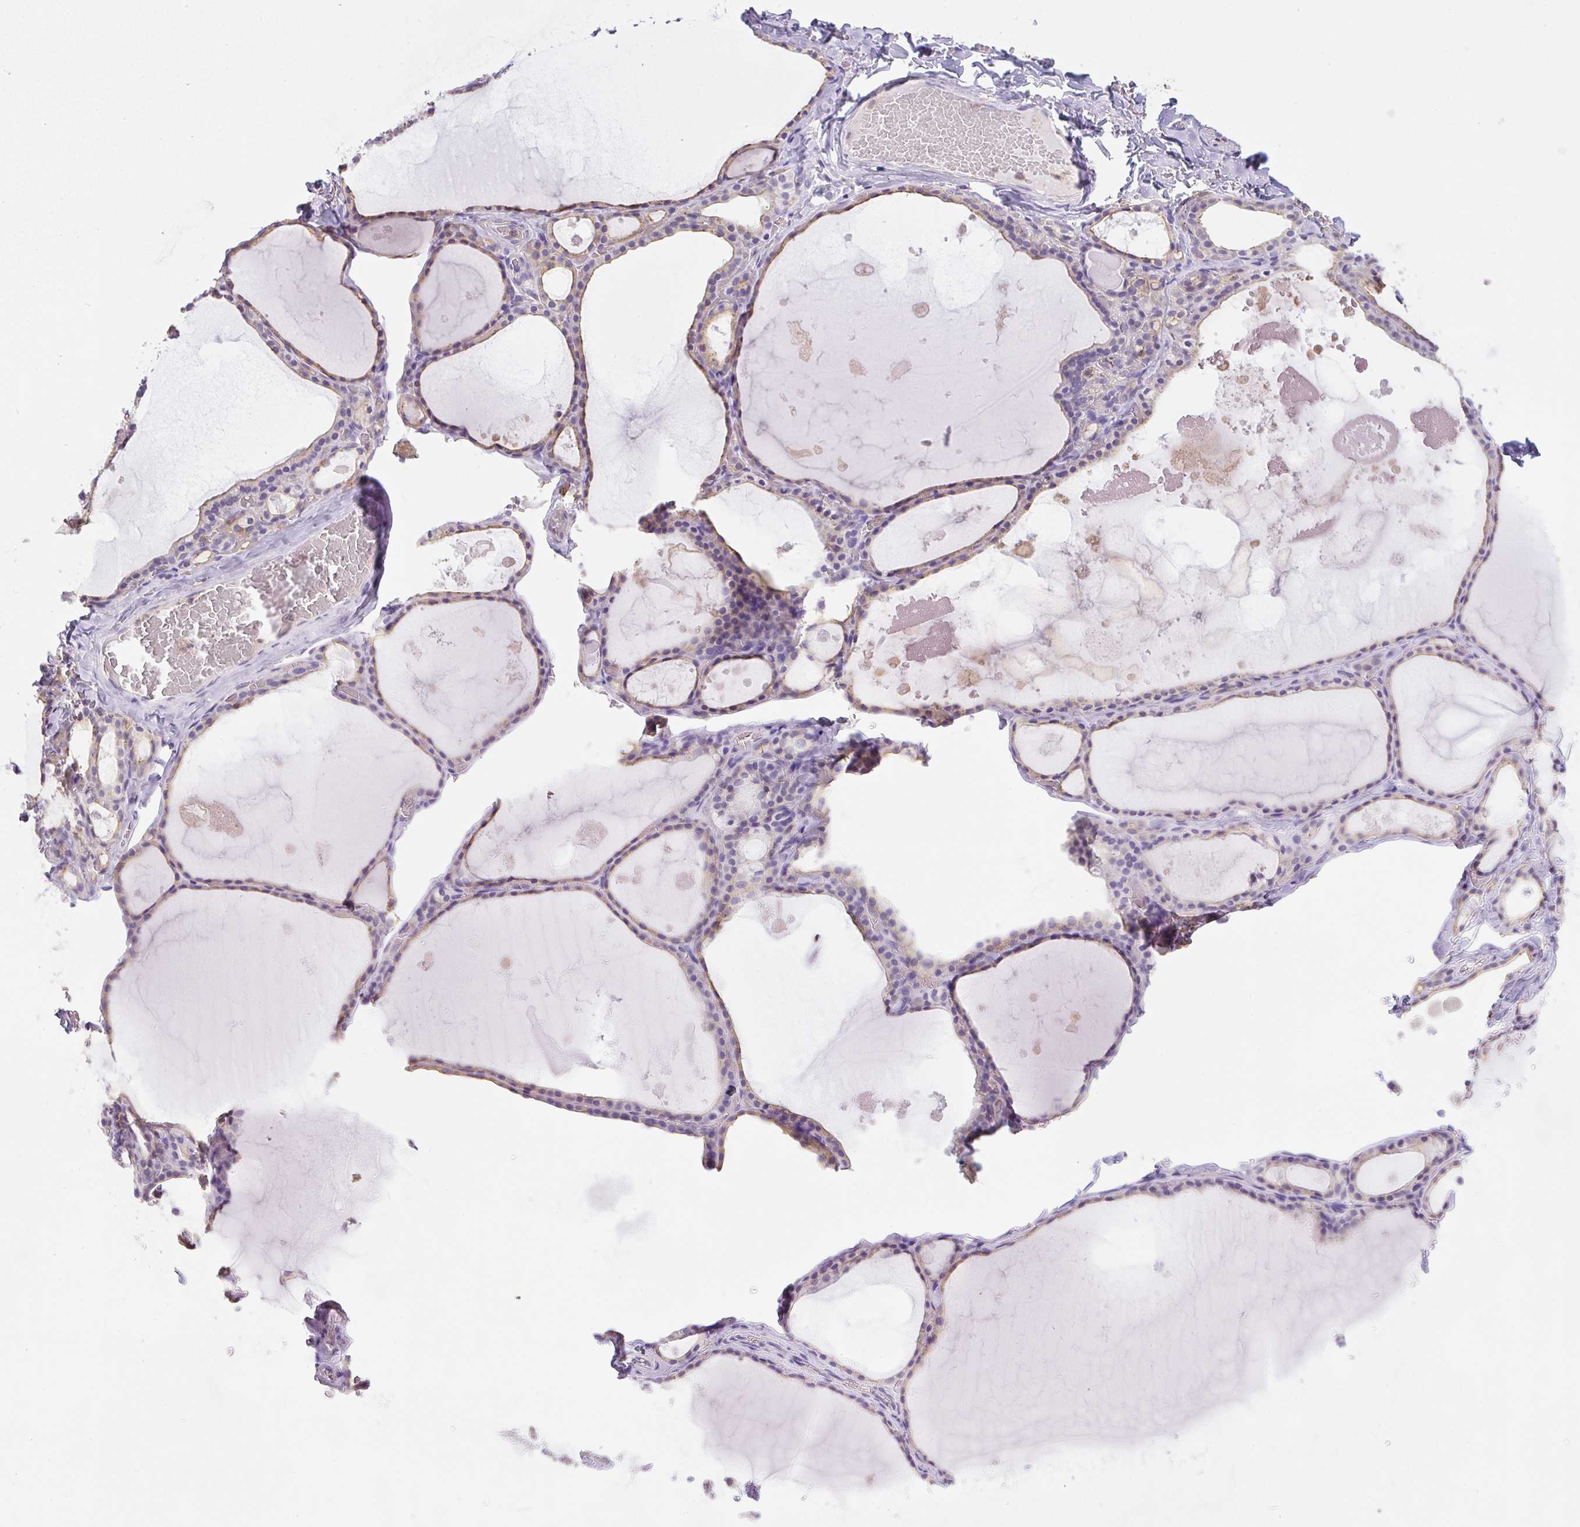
{"staining": {"intensity": "moderate", "quantity": ">75%", "location": "cytoplasmic/membranous"}, "tissue": "thyroid gland", "cell_type": "Glandular cells", "image_type": "normal", "snomed": [{"axis": "morphology", "description": "Normal tissue, NOS"}, {"axis": "topography", "description": "Thyroid gland"}], "caption": "A histopathology image showing moderate cytoplasmic/membranous positivity in about >75% of glandular cells in unremarkable thyroid gland, as visualized by brown immunohistochemical staining.", "gene": "PIP5KL1", "patient": {"sex": "male", "age": 56}}